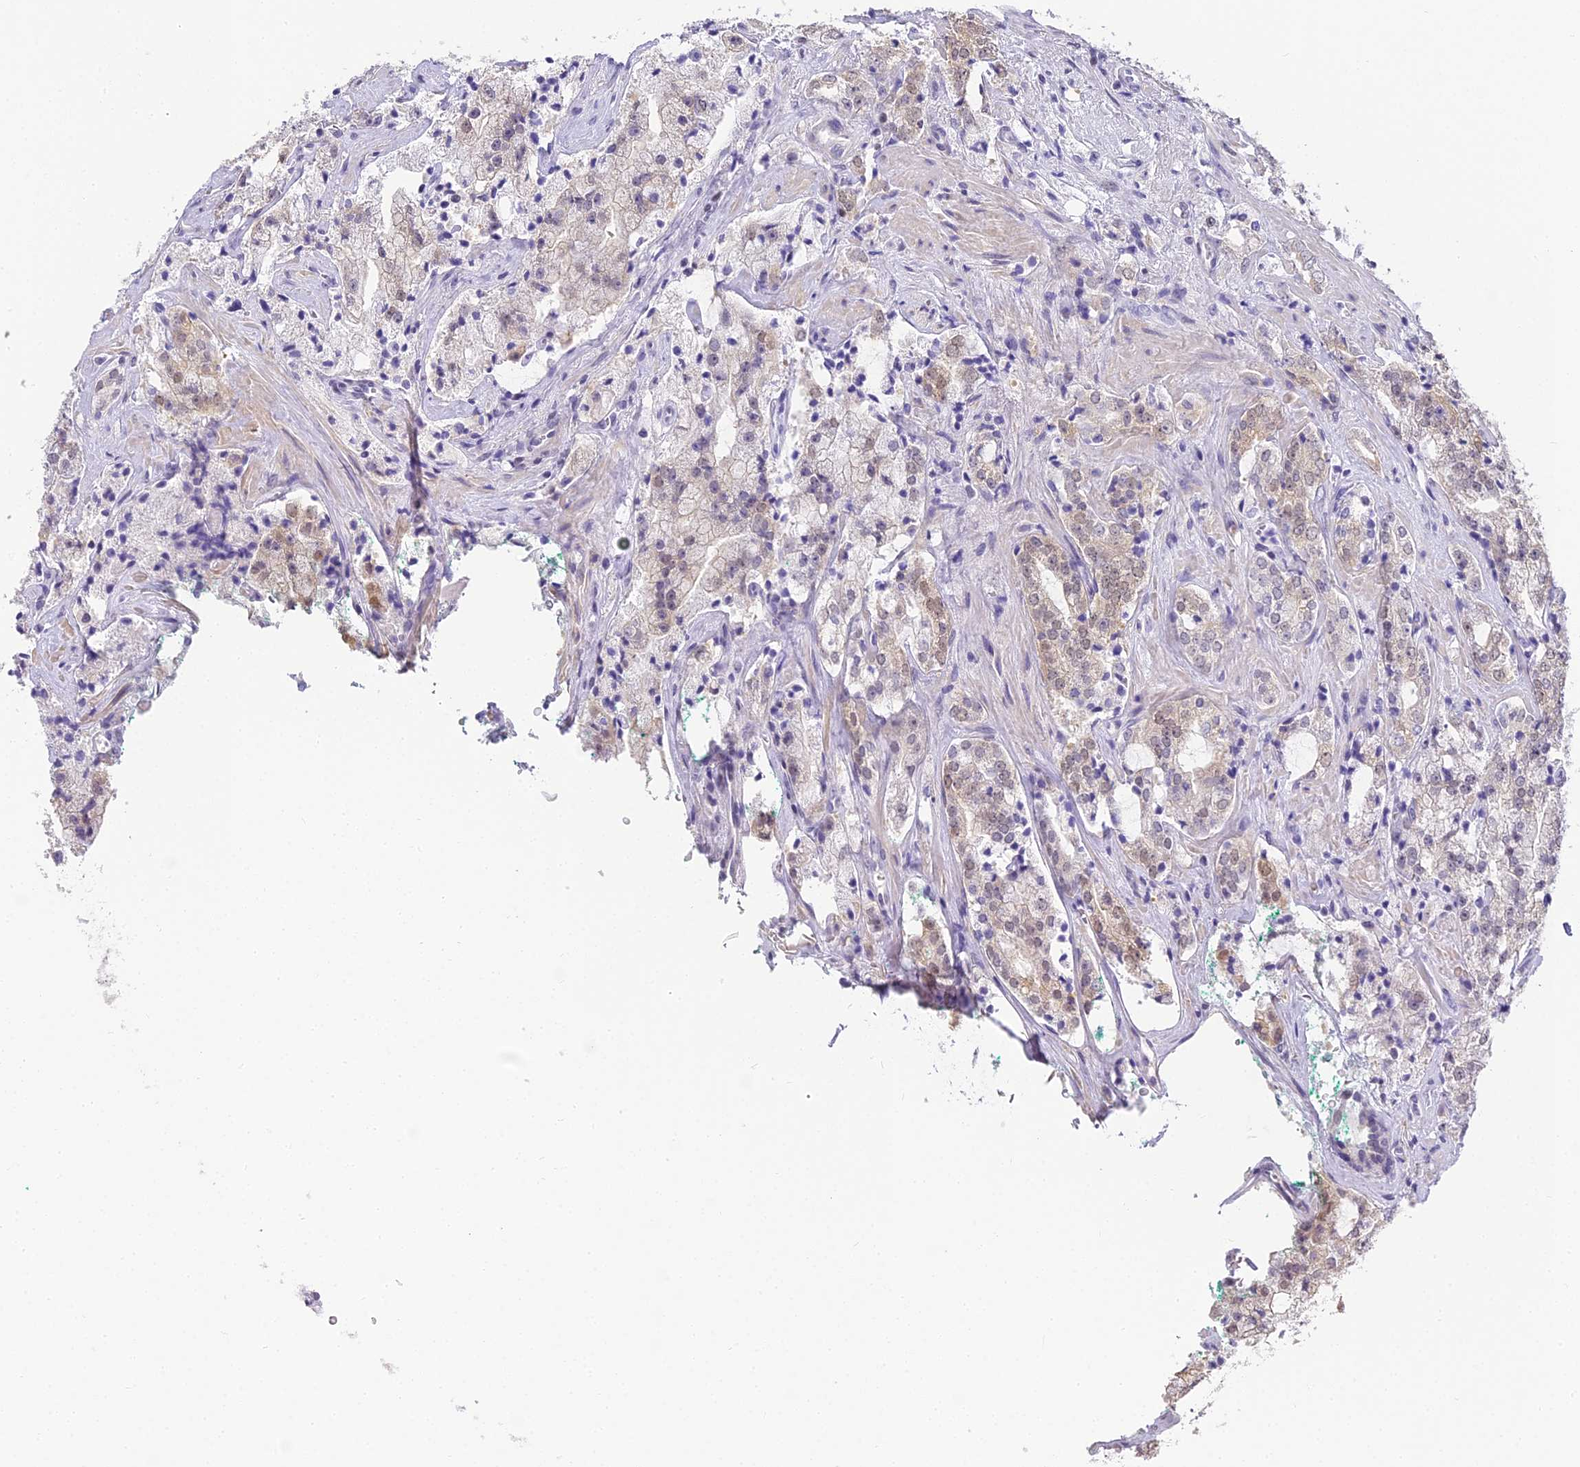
{"staining": {"intensity": "weak", "quantity": "<25%", "location": "cytoplasmic/membranous,nuclear"}, "tissue": "prostate cancer", "cell_type": "Tumor cells", "image_type": "cancer", "snomed": [{"axis": "morphology", "description": "Adenocarcinoma, High grade"}, {"axis": "topography", "description": "Prostate"}], "caption": "There is no significant expression in tumor cells of high-grade adenocarcinoma (prostate).", "gene": "ABHD14A-ACY1", "patient": {"sex": "male", "age": 64}}